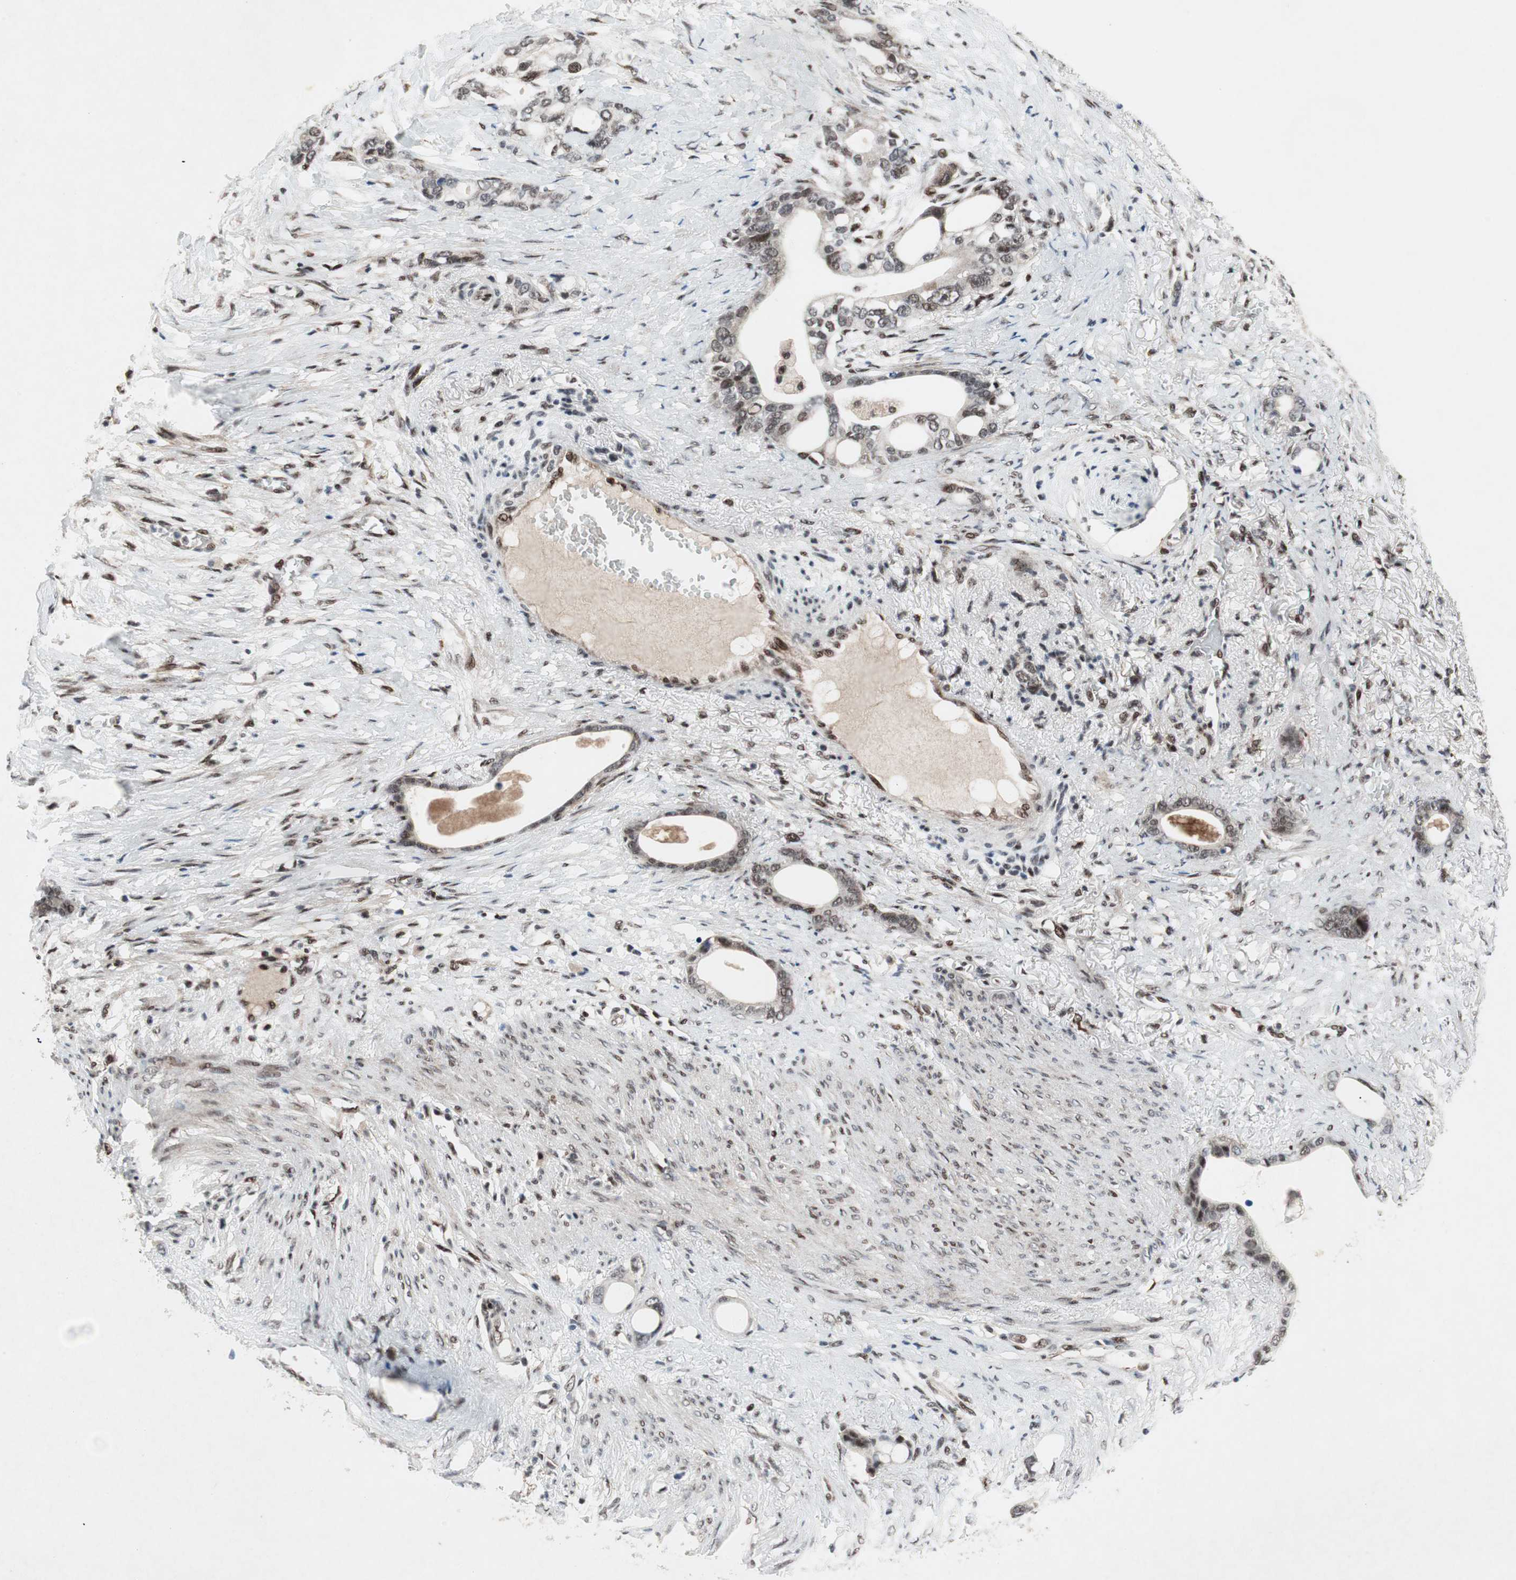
{"staining": {"intensity": "moderate", "quantity": ">75%", "location": "cytoplasmic/membranous,nuclear"}, "tissue": "stomach cancer", "cell_type": "Tumor cells", "image_type": "cancer", "snomed": [{"axis": "morphology", "description": "Adenocarcinoma, NOS"}, {"axis": "topography", "description": "Stomach"}], "caption": "A high-resolution micrograph shows IHC staining of stomach cancer, which displays moderate cytoplasmic/membranous and nuclear staining in approximately >75% of tumor cells. Using DAB (3,3'-diaminobenzidine) (brown) and hematoxylin (blue) stains, captured at high magnification using brightfield microscopy.", "gene": "TCF12", "patient": {"sex": "female", "age": 75}}